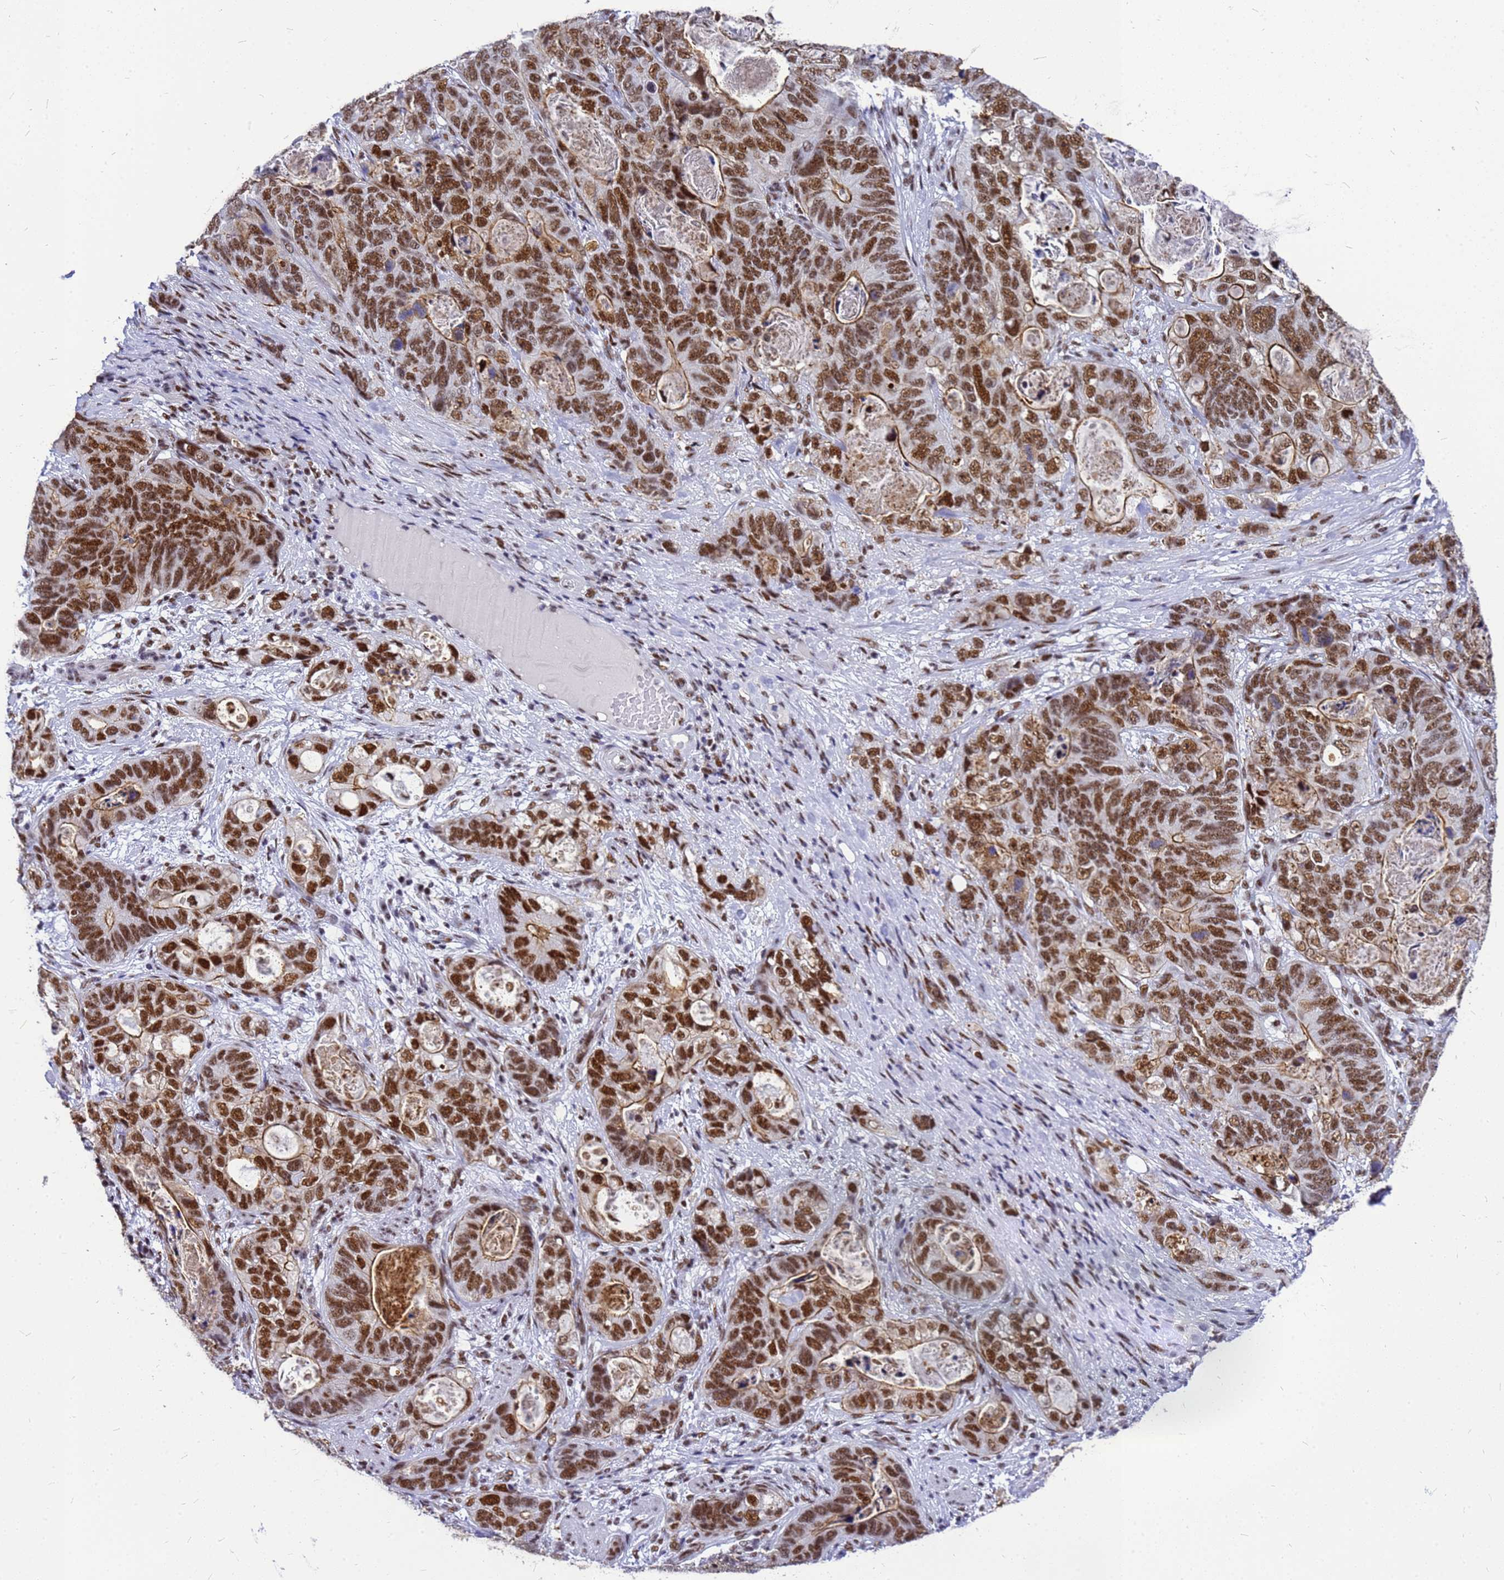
{"staining": {"intensity": "strong", "quantity": ">75%", "location": "cytoplasmic/membranous,nuclear"}, "tissue": "stomach cancer", "cell_type": "Tumor cells", "image_type": "cancer", "snomed": [{"axis": "morphology", "description": "Normal tissue, NOS"}, {"axis": "morphology", "description": "Adenocarcinoma, NOS"}, {"axis": "topography", "description": "Stomach"}], "caption": "DAB (3,3'-diaminobenzidine) immunohistochemical staining of stomach adenocarcinoma reveals strong cytoplasmic/membranous and nuclear protein positivity in about >75% of tumor cells.", "gene": "SART3", "patient": {"sex": "female", "age": 89}}